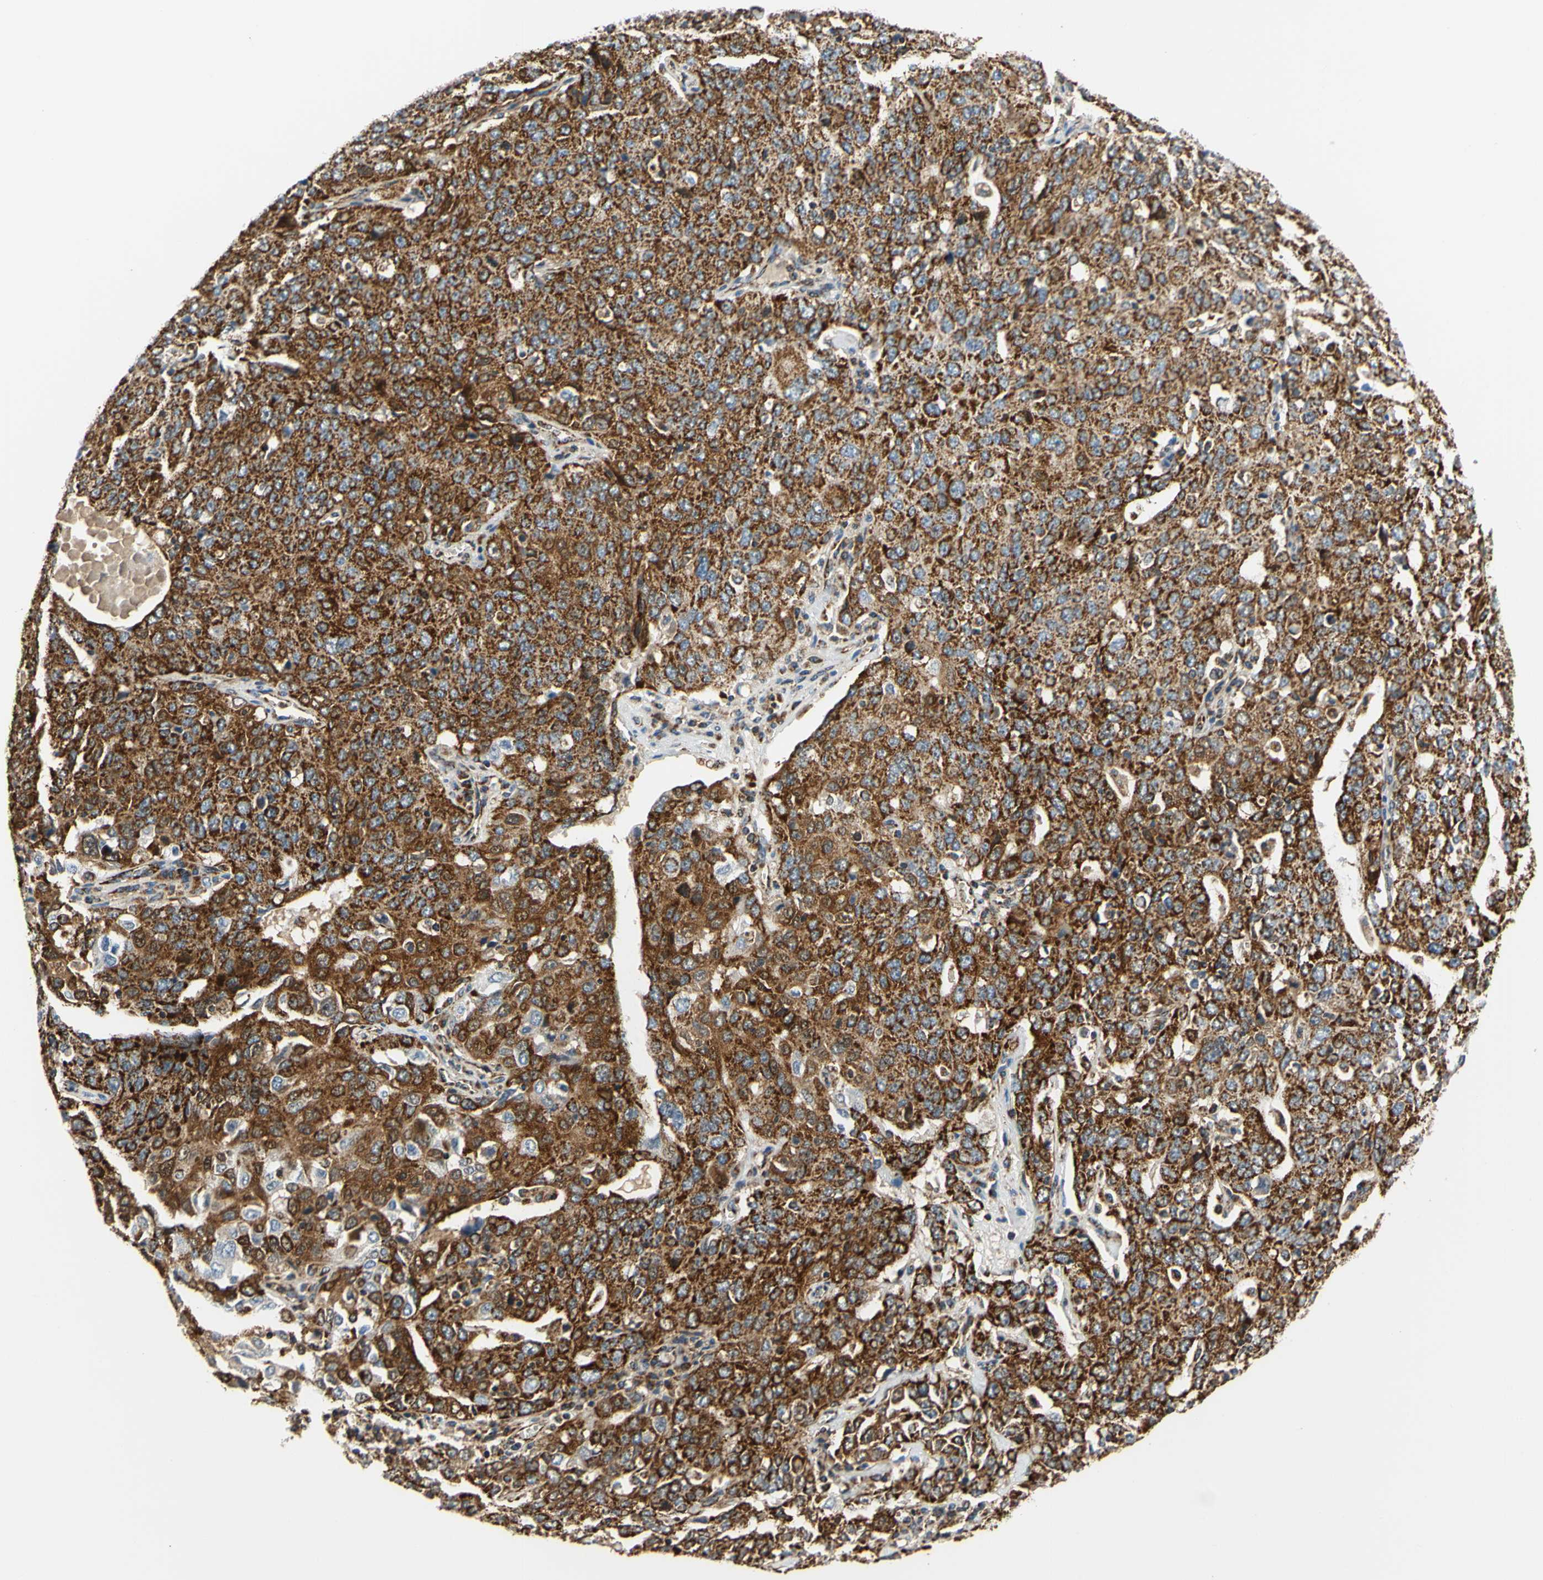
{"staining": {"intensity": "strong", "quantity": ">75%", "location": "cytoplasmic/membranous"}, "tissue": "ovarian cancer", "cell_type": "Tumor cells", "image_type": "cancer", "snomed": [{"axis": "morphology", "description": "Carcinoma, endometroid"}, {"axis": "topography", "description": "Ovary"}], "caption": "Endometroid carcinoma (ovarian) stained with a protein marker demonstrates strong staining in tumor cells.", "gene": "MAVS", "patient": {"sex": "female", "age": 62}}